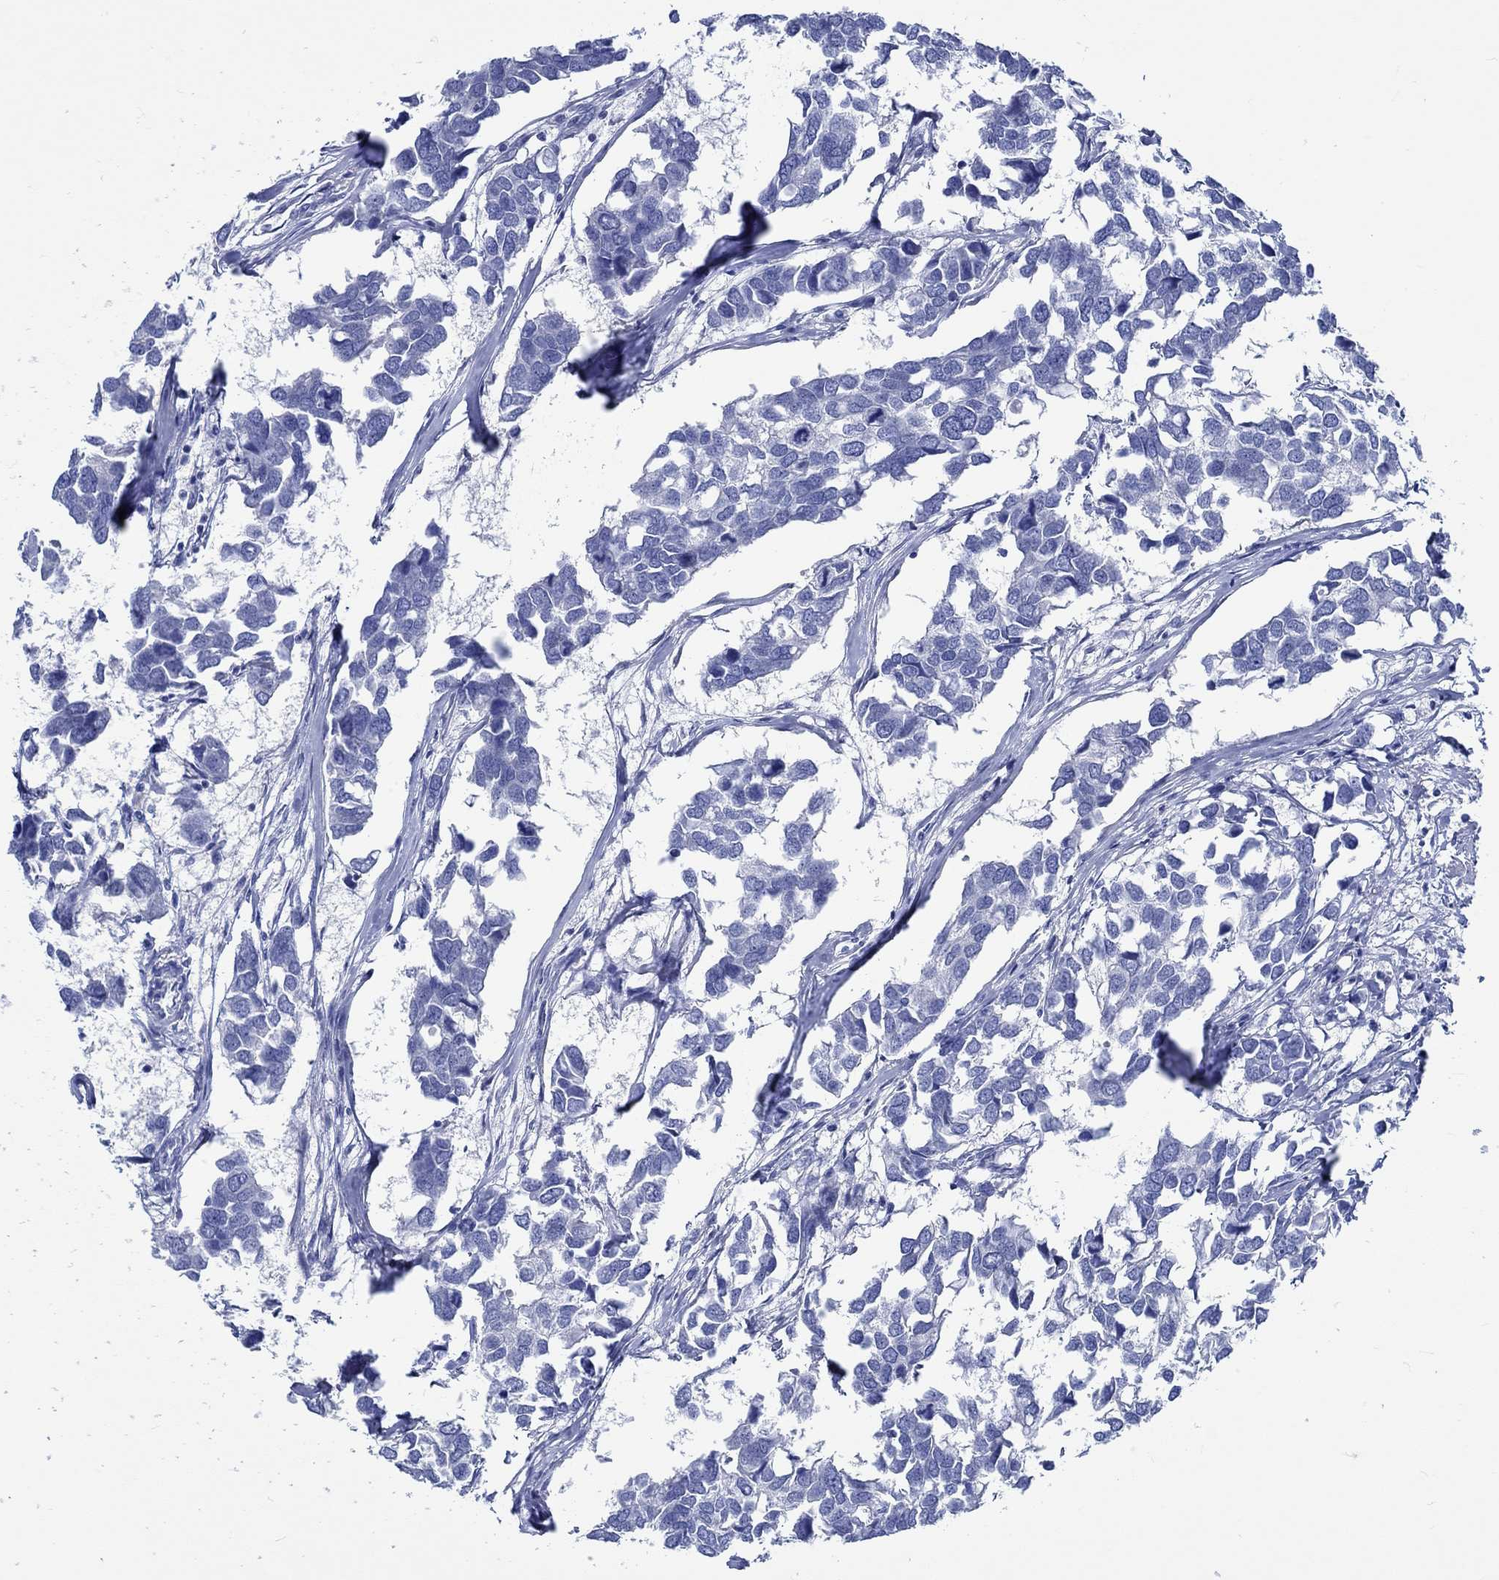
{"staining": {"intensity": "negative", "quantity": "none", "location": "none"}, "tissue": "breast cancer", "cell_type": "Tumor cells", "image_type": "cancer", "snomed": [{"axis": "morphology", "description": "Duct carcinoma"}, {"axis": "topography", "description": "Breast"}], "caption": "Breast cancer (infiltrating ductal carcinoma) was stained to show a protein in brown. There is no significant positivity in tumor cells.", "gene": "PTPRN2", "patient": {"sex": "female", "age": 83}}